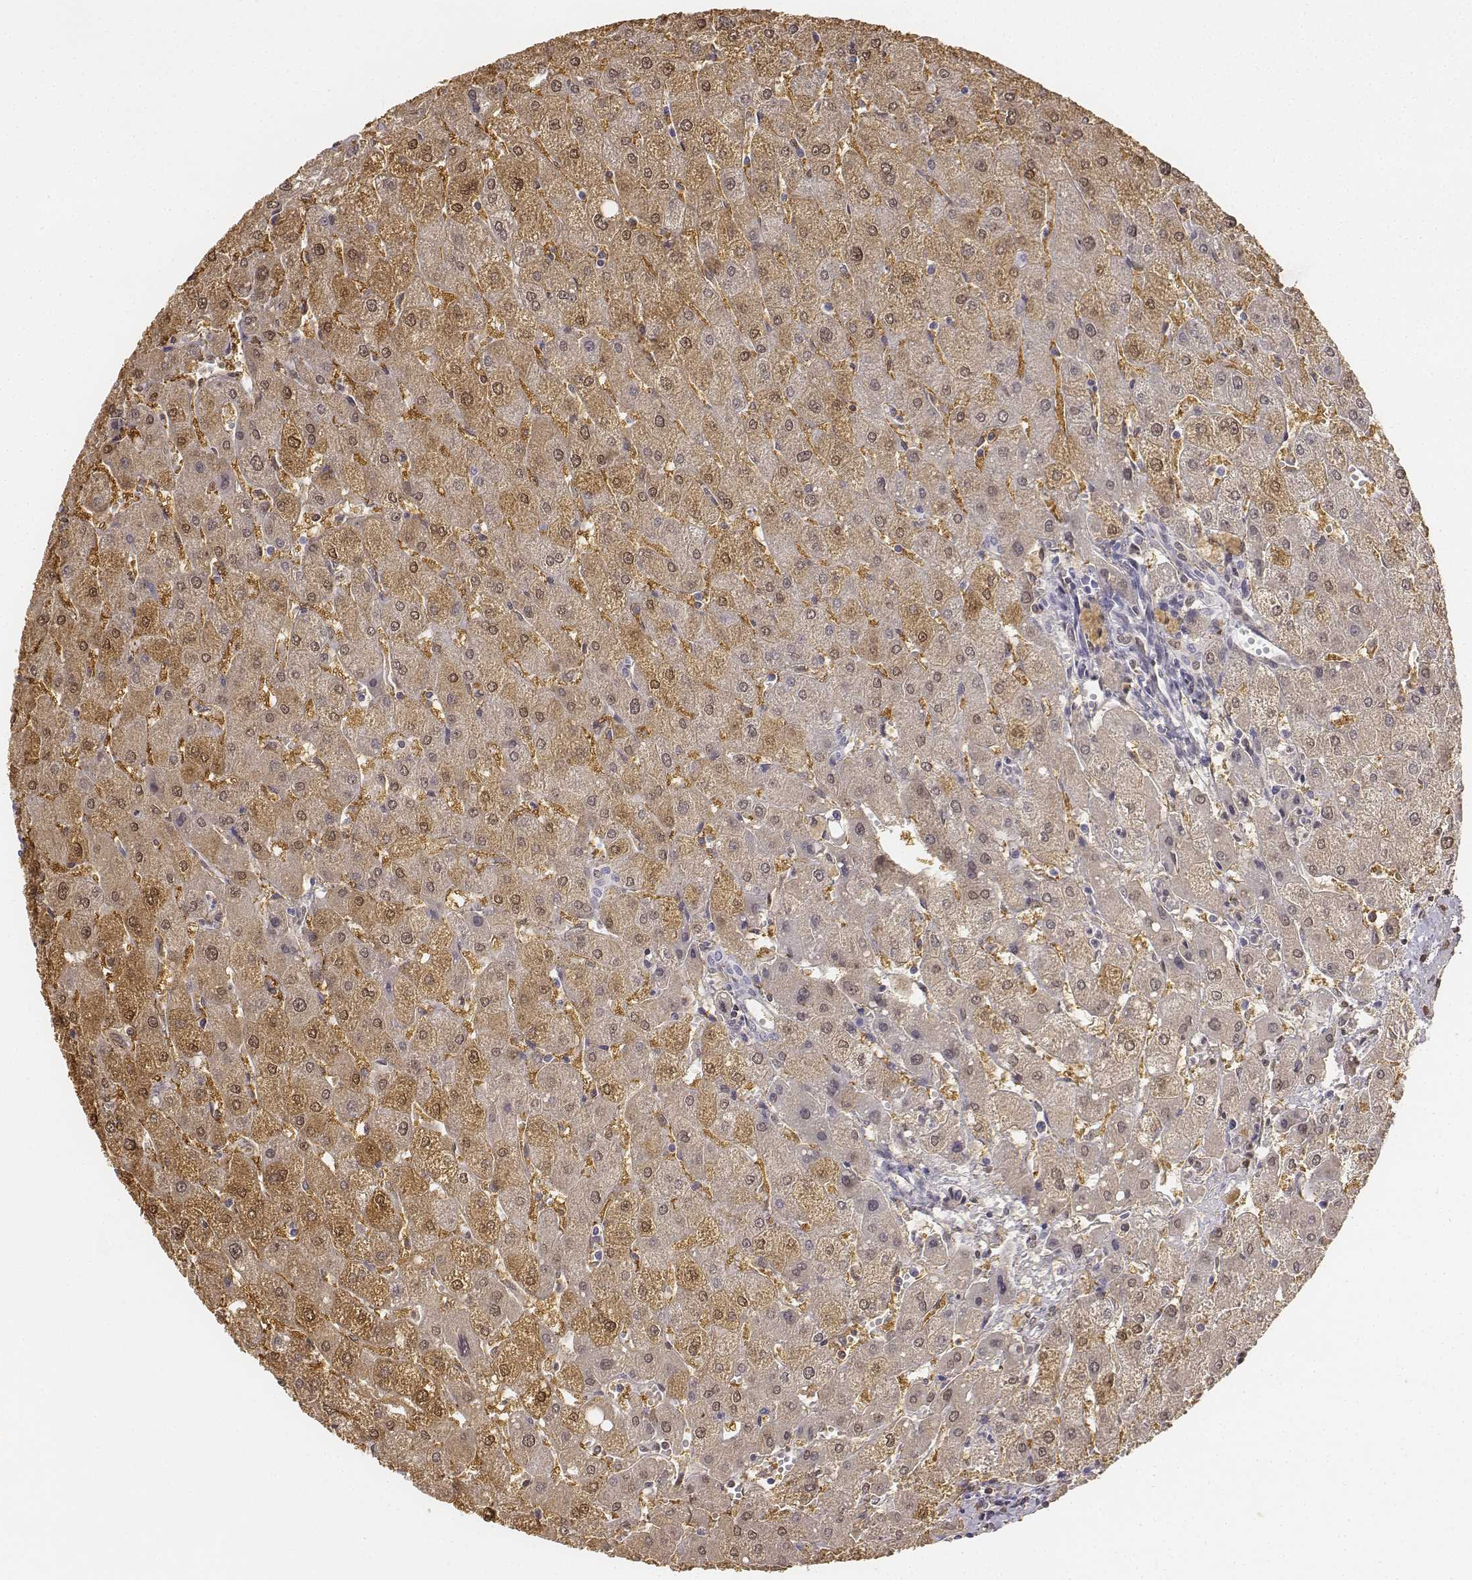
{"staining": {"intensity": "negative", "quantity": "none", "location": "none"}, "tissue": "liver", "cell_type": "Cholangiocytes", "image_type": "normal", "snomed": [{"axis": "morphology", "description": "Normal tissue, NOS"}, {"axis": "topography", "description": "Liver"}], "caption": "This histopathology image is of benign liver stained with immunohistochemistry to label a protein in brown with the nuclei are counter-stained blue. There is no staining in cholangiocytes.", "gene": "UCN2", "patient": {"sex": "male", "age": 67}}